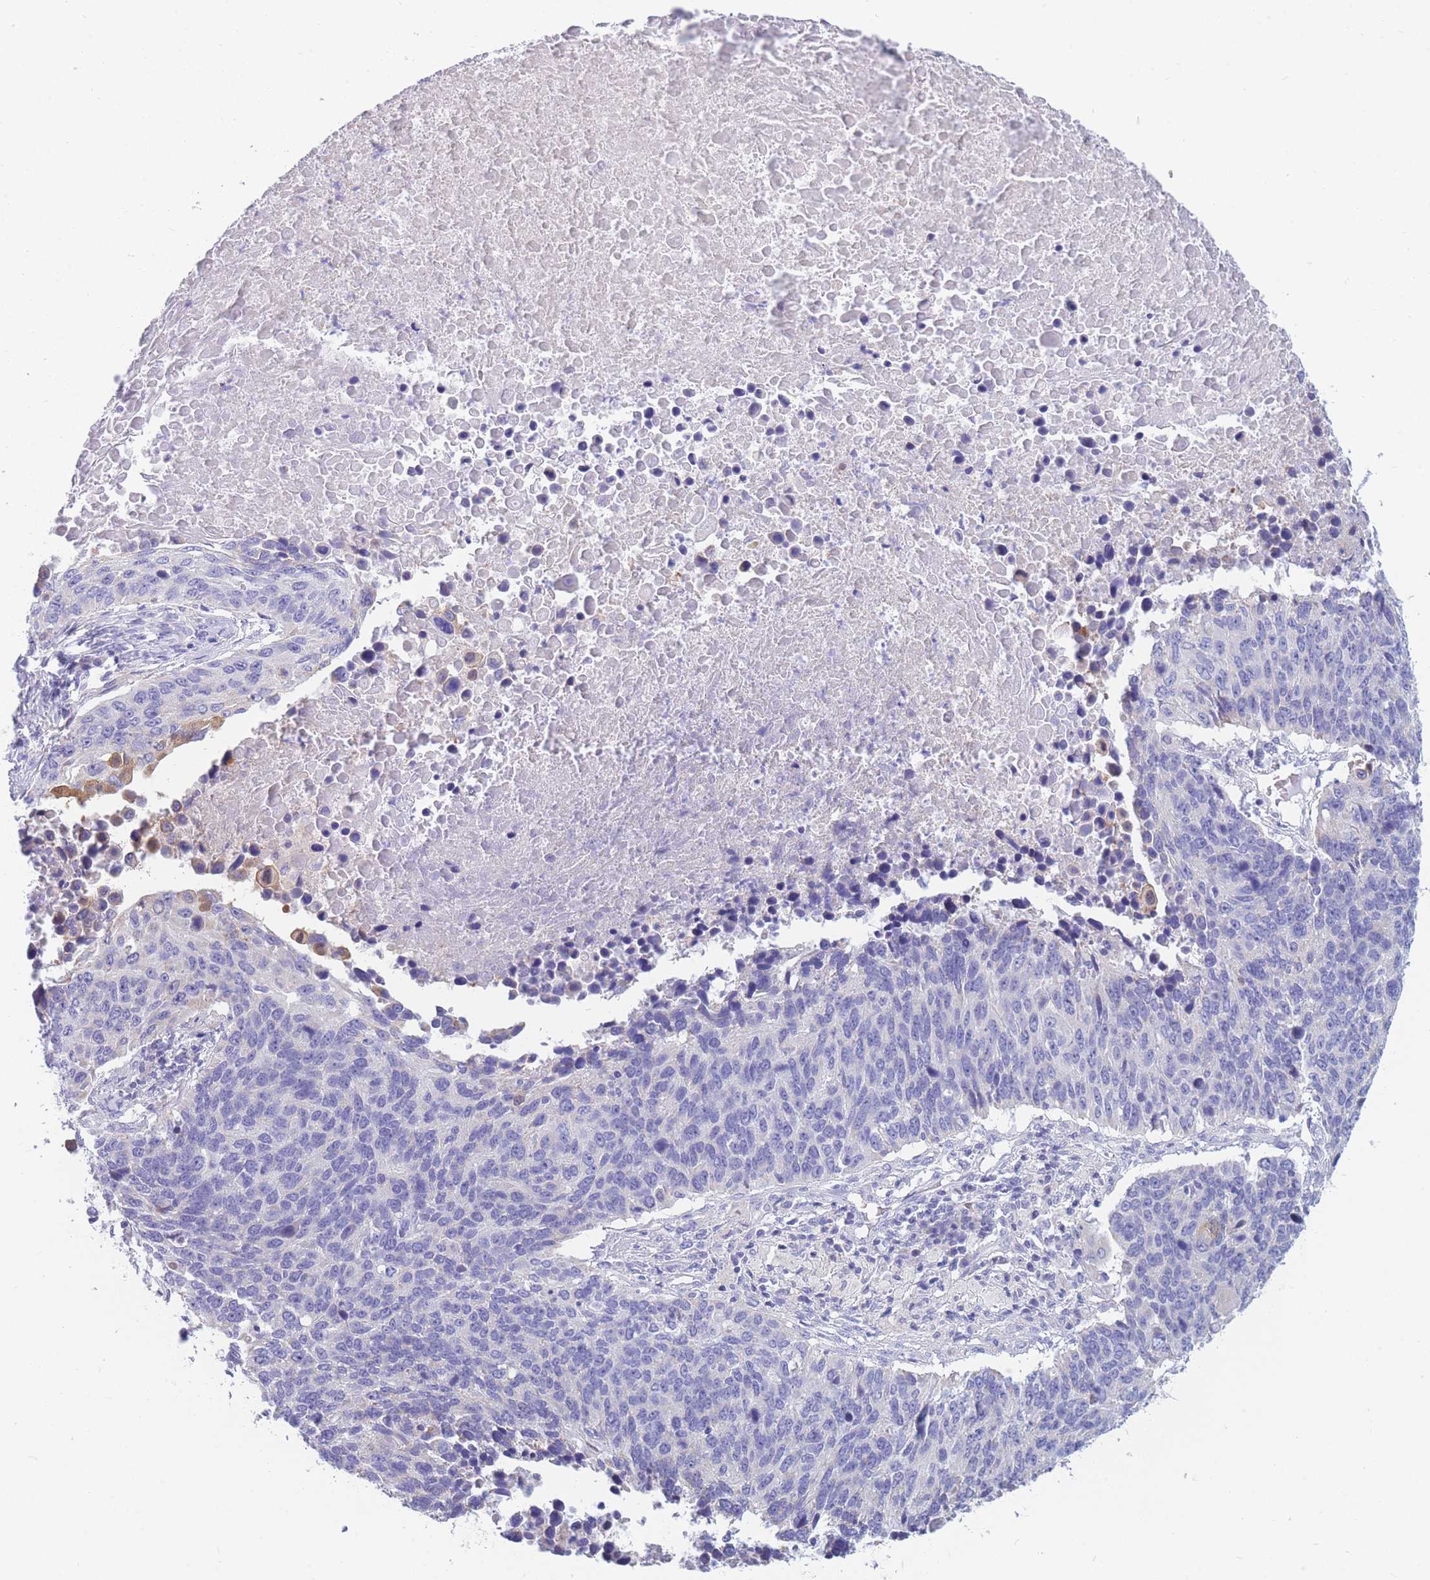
{"staining": {"intensity": "negative", "quantity": "none", "location": "none"}, "tissue": "lung cancer", "cell_type": "Tumor cells", "image_type": "cancer", "snomed": [{"axis": "morphology", "description": "Normal tissue, NOS"}, {"axis": "morphology", "description": "Squamous cell carcinoma, NOS"}, {"axis": "topography", "description": "Lymph node"}, {"axis": "topography", "description": "Lung"}], "caption": "Tumor cells are negative for protein expression in human lung cancer.", "gene": "DHRS11", "patient": {"sex": "male", "age": 66}}